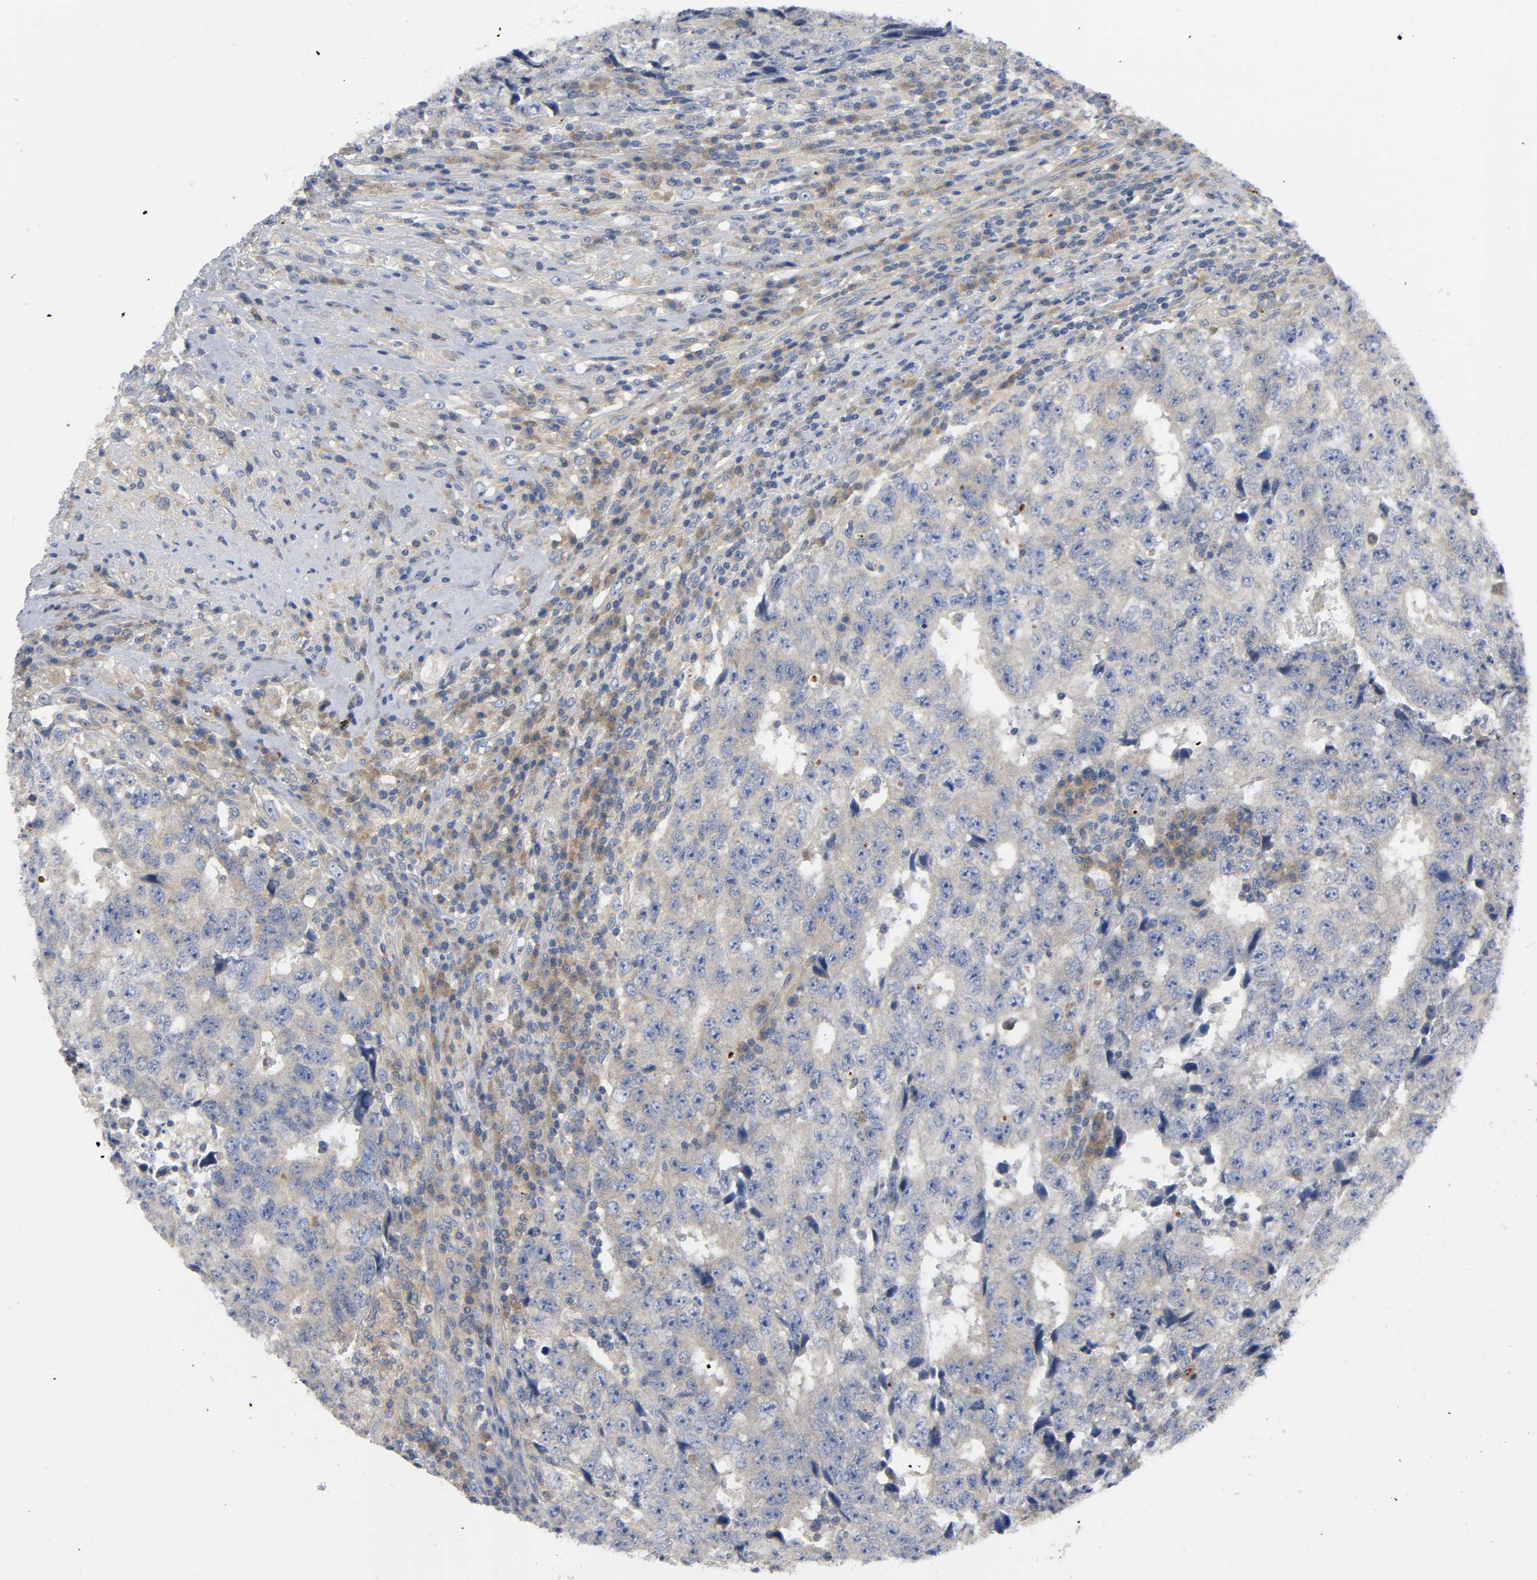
{"staining": {"intensity": "weak", "quantity": ">75%", "location": "cytoplasmic/membranous"}, "tissue": "testis cancer", "cell_type": "Tumor cells", "image_type": "cancer", "snomed": [{"axis": "morphology", "description": "Necrosis, NOS"}, {"axis": "morphology", "description": "Carcinoma, Embryonal, NOS"}, {"axis": "topography", "description": "Testis"}], "caption": "Embryonal carcinoma (testis) stained with a brown dye demonstrates weak cytoplasmic/membranous positive staining in approximately >75% of tumor cells.", "gene": "HDAC6", "patient": {"sex": "male", "age": 19}}